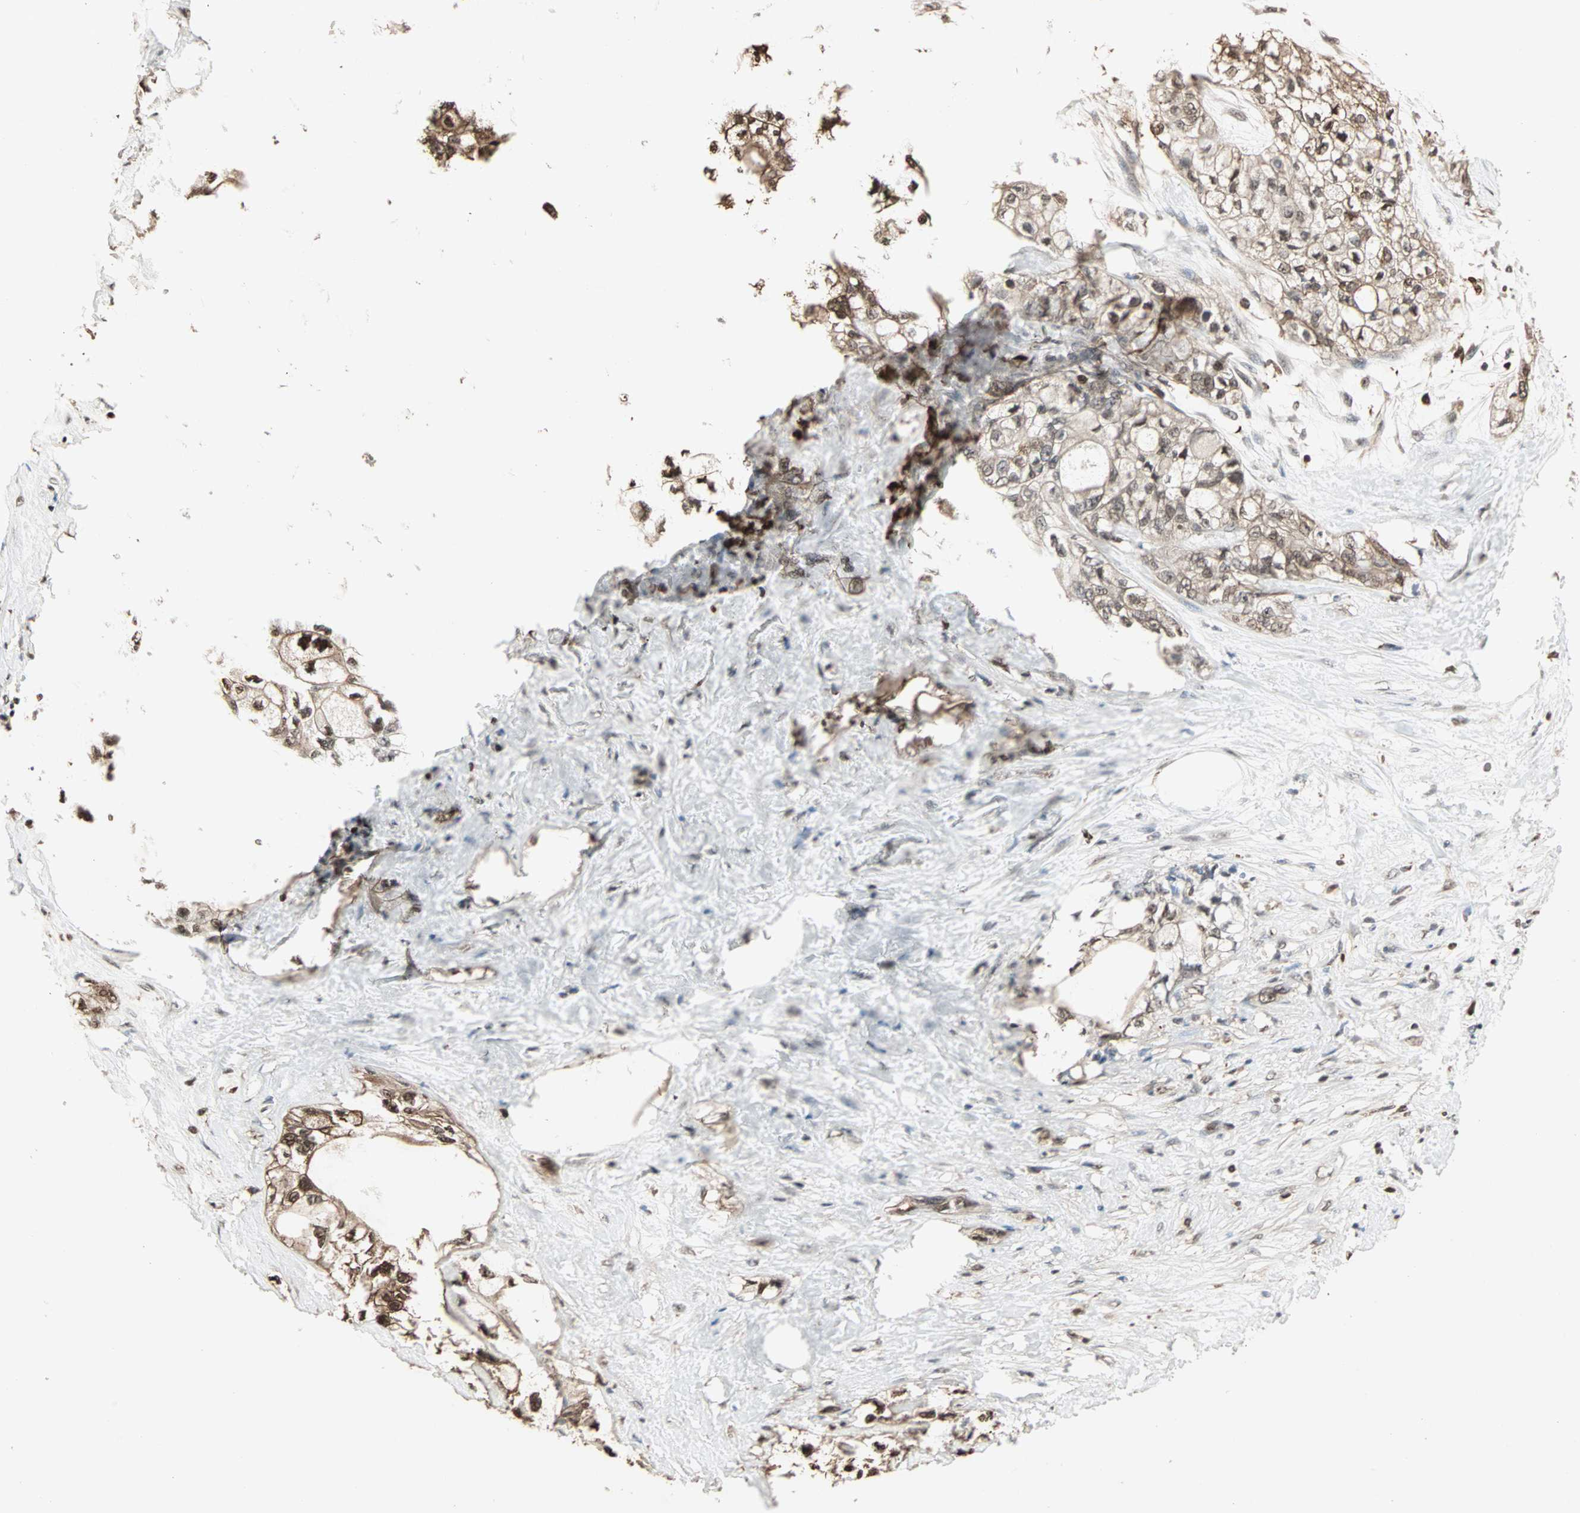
{"staining": {"intensity": "strong", "quantity": ">75%", "location": "cytoplasmic/membranous,nuclear"}, "tissue": "pancreatic cancer", "cell_type": "Tumor cells", "image_type": "cancer", "snomed": [{"axis": "morphology", "description": "Adenocarcinoma, NOS"}, {"axis": "topography", "description": "Pancreas"}], "caption": "Adenocarcinoma (pancreatic) stained with a protein marker displays strong staining in tumor cells.", "gene": "DRG2", "patient": {"sex": "male", "age": 70}}